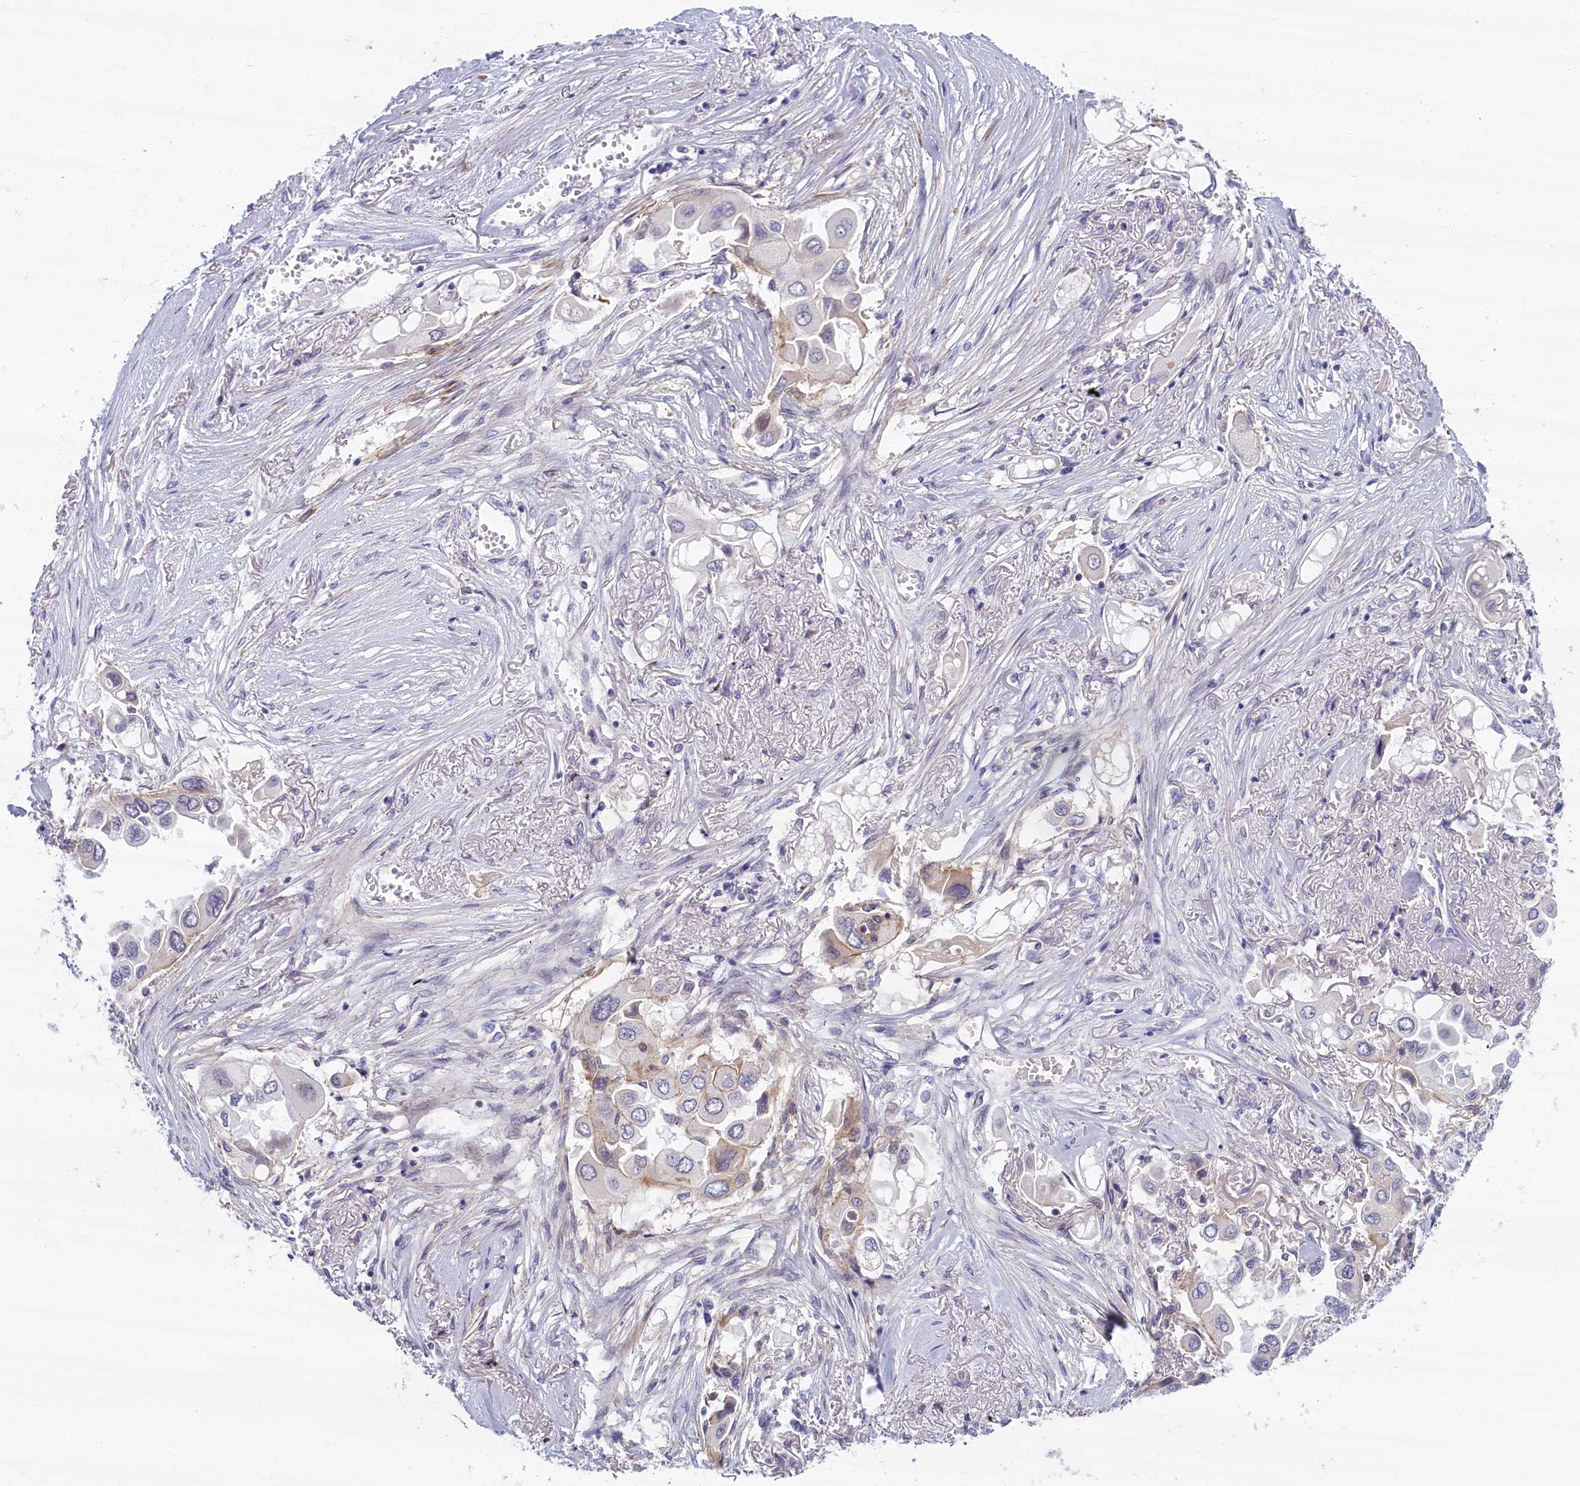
{"staining": {"intensity": "negative", "quantity": "none", "location": "none"}, "tissue": "lung cancer", "cell_type": "Tumor cells", "image_type": "cancer", "snomed": [{"axis": "morphology", "description": "Adenocarcinoma, NOS"}, {"axis": "topography", "description": "Lung"}], "caption": "High power microscopy image of an immunohistochemistry (IHC) micrograph of adenocarcinoma (lung), revealing no significant expression in tumor cells. The staining is performed using DAB (3,3'-diaminobenzidine) brown chromogen with nuclei counter-stained in using hematoxylin.", "gene": "TRPM4", "patient": {"sex": "female", "age": 76}}